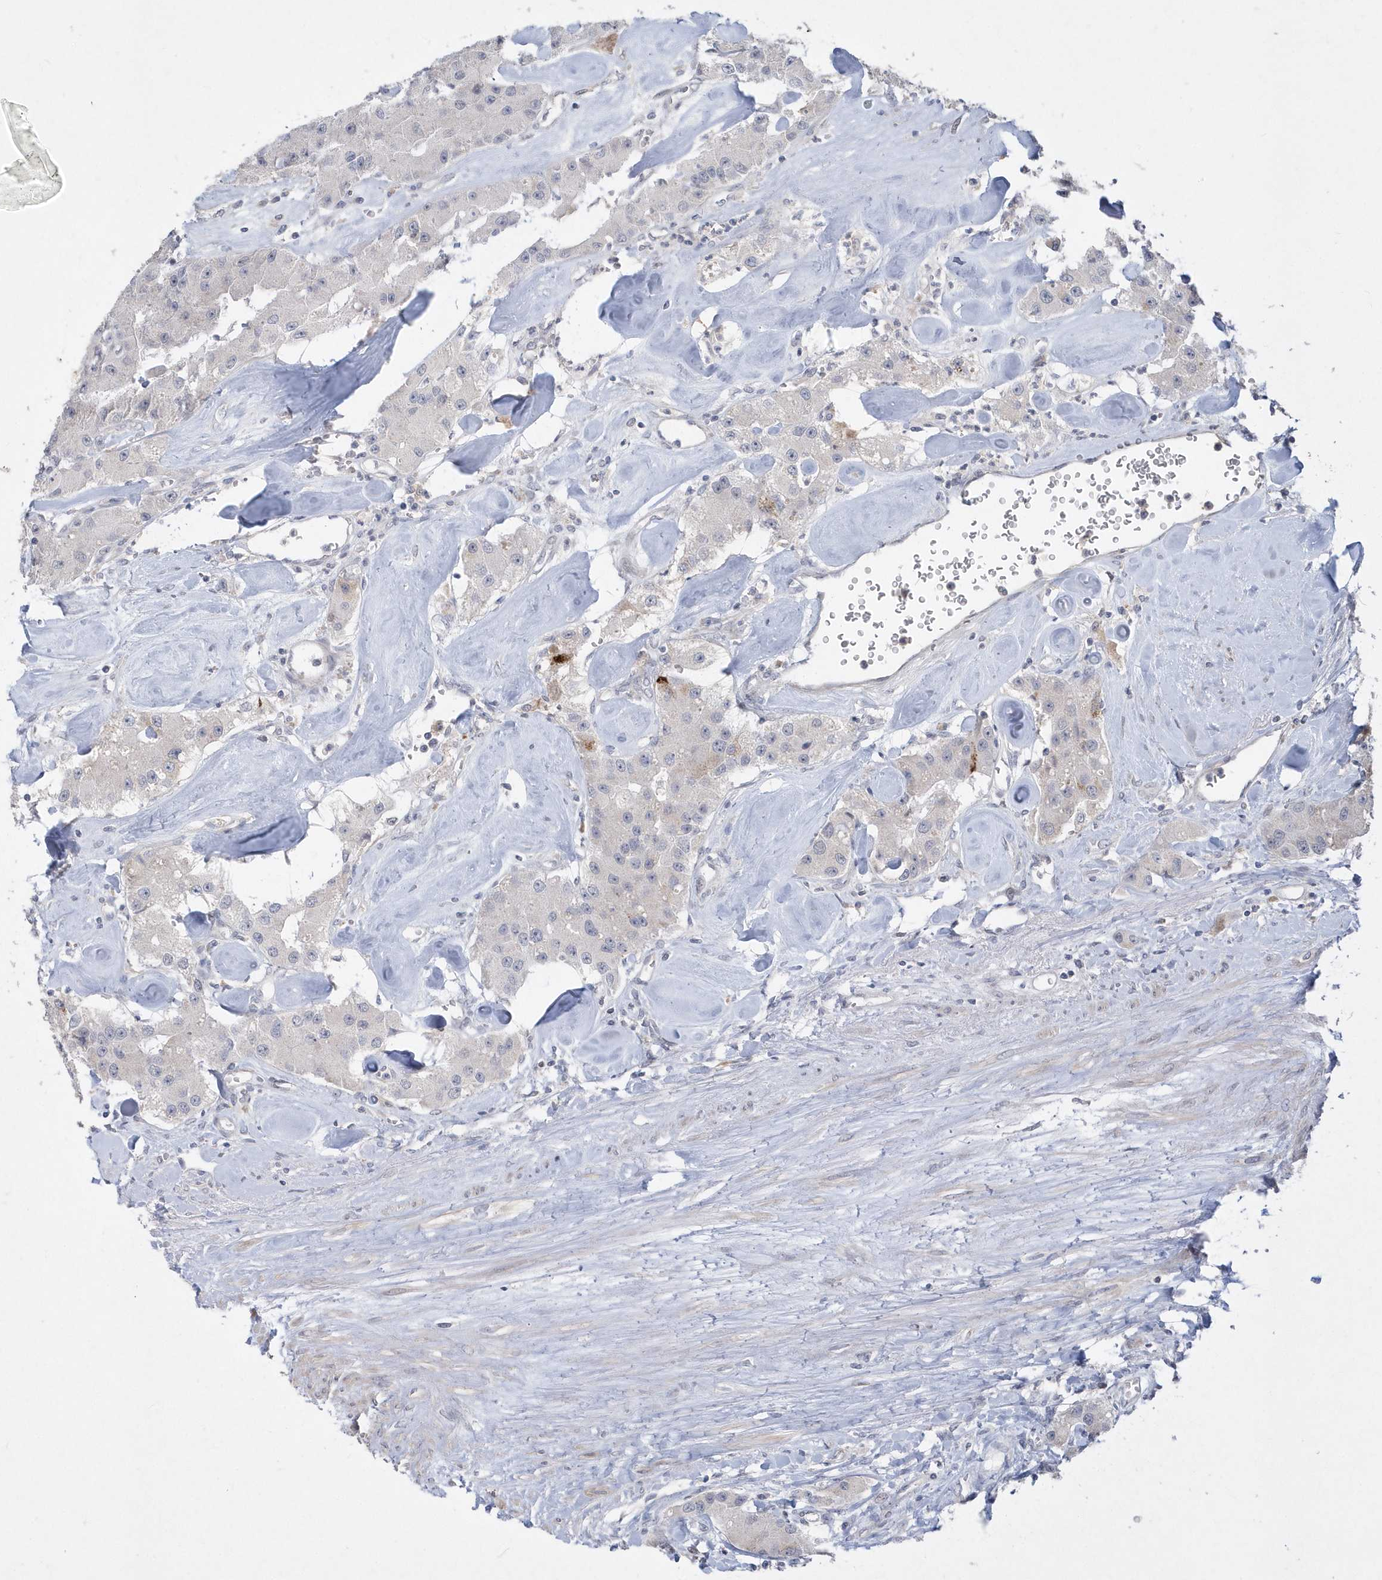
{"staining": {"intensity": "weak", "quantity": "<25%", "location": "cytoplasmic/membranous"}, "tissue": "carcinoid", "cell_type": "Tumor cells", "image_type": "cancer", "snomed": [{"axis": "morphology", "description": "Carcinoid, malignant, NOS"}, {"axis": "topography", "description": "Pancreas"}], "caption": "Micrograph shows no protein positivity in tumor cells of carcinoid (malignant) tissue.", "gene": "TSPEAR", "patient": {"sex": "male", "age": 41}}